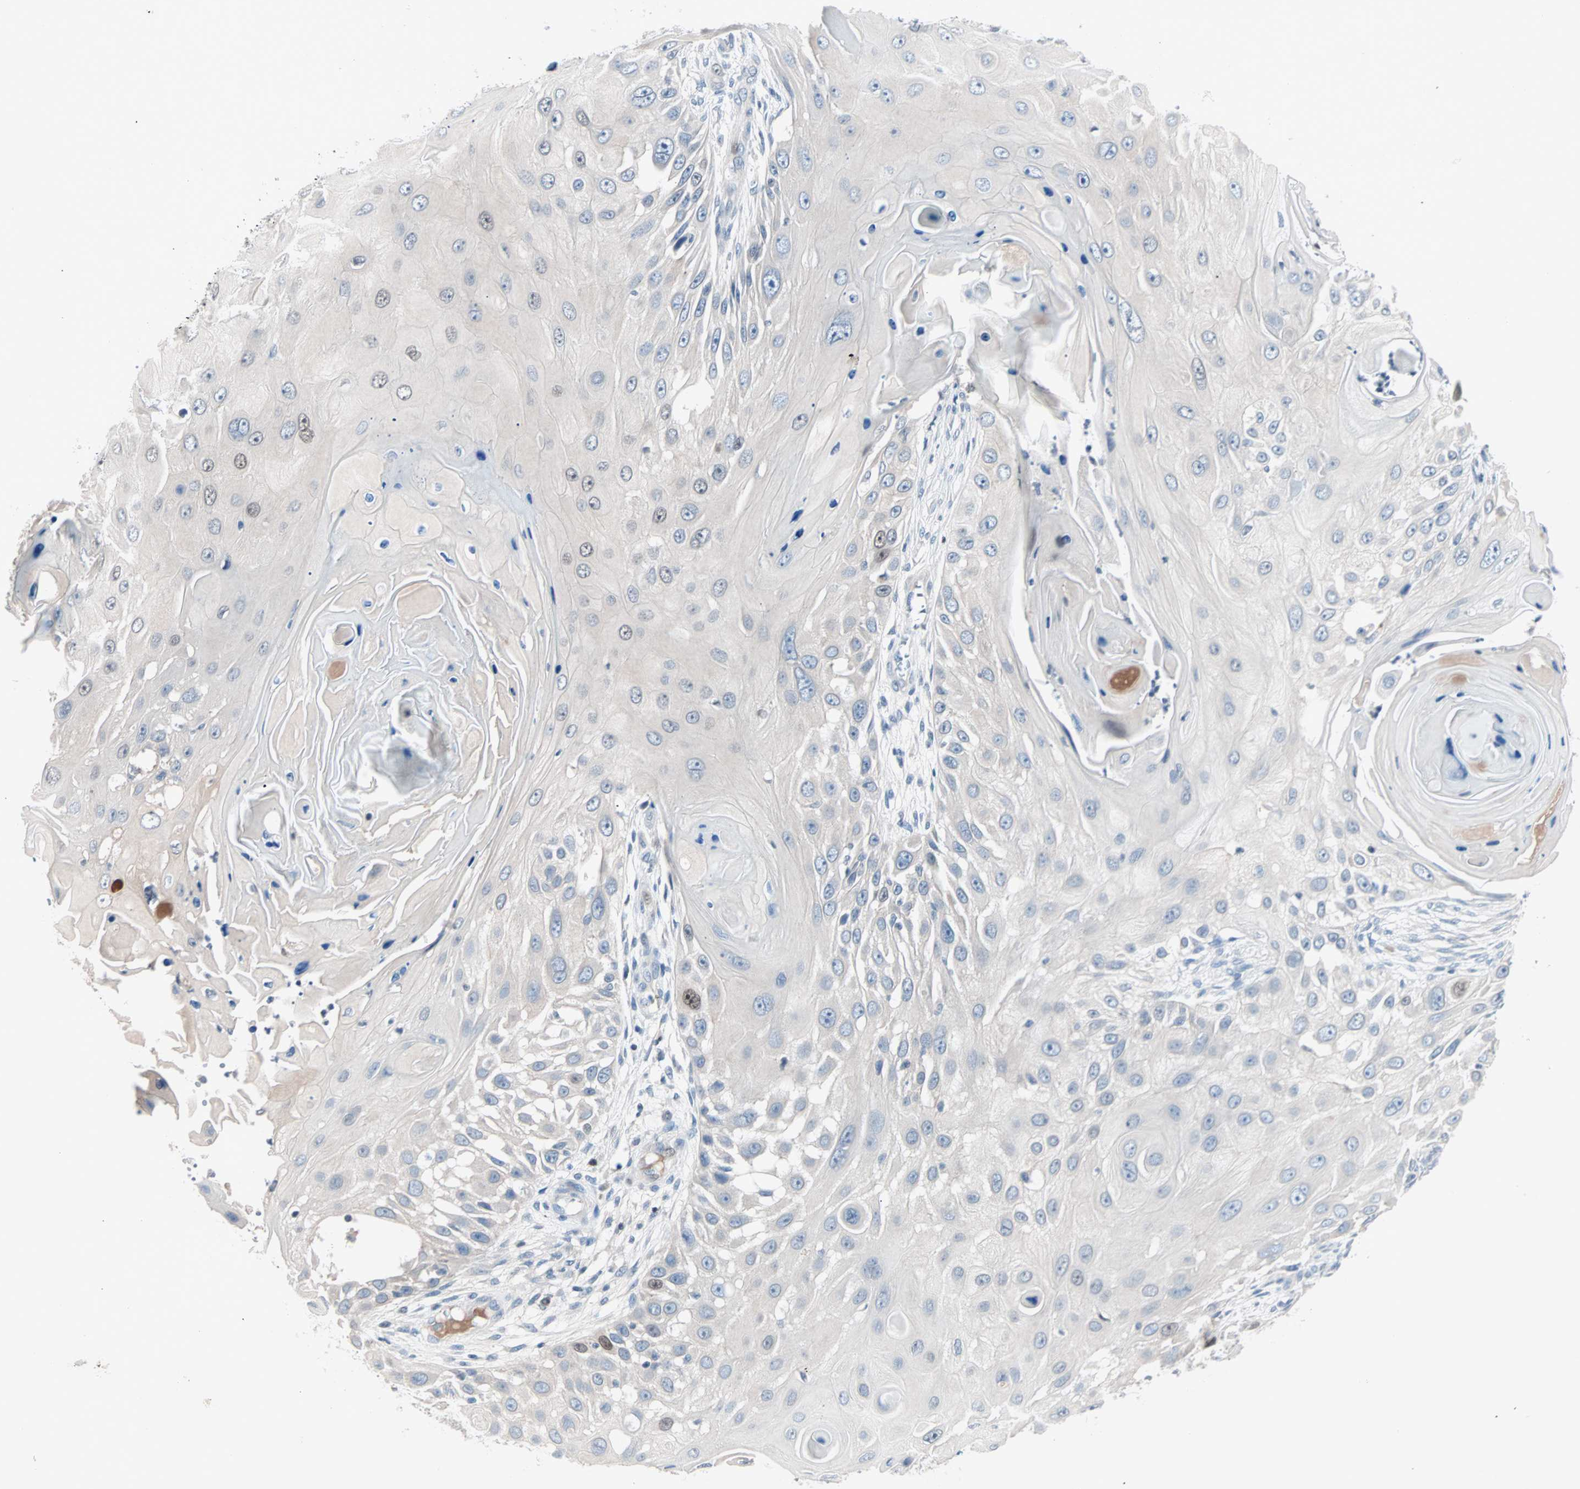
{"staining": {"intensity": "moderate", "quantity": "<25%", "location": "nuclear"}, "tissue": "skin cancer", "cell_type": "Tumor cells", "image_type": "cancer", "snomed": [{"axis": "morphology", "description": "Squamous cell carcinoma, NOS"}, {"axis": "topography", "description": "Skin"}], "caption": "About <25% of tumor cells in human squamous cell carcinoma (skin) show moderate nuclear protein expression as visualized by brown immunohistochemical staining.", "gene": "CCNE2", "patient": {"sex": "female", "age": 44}}